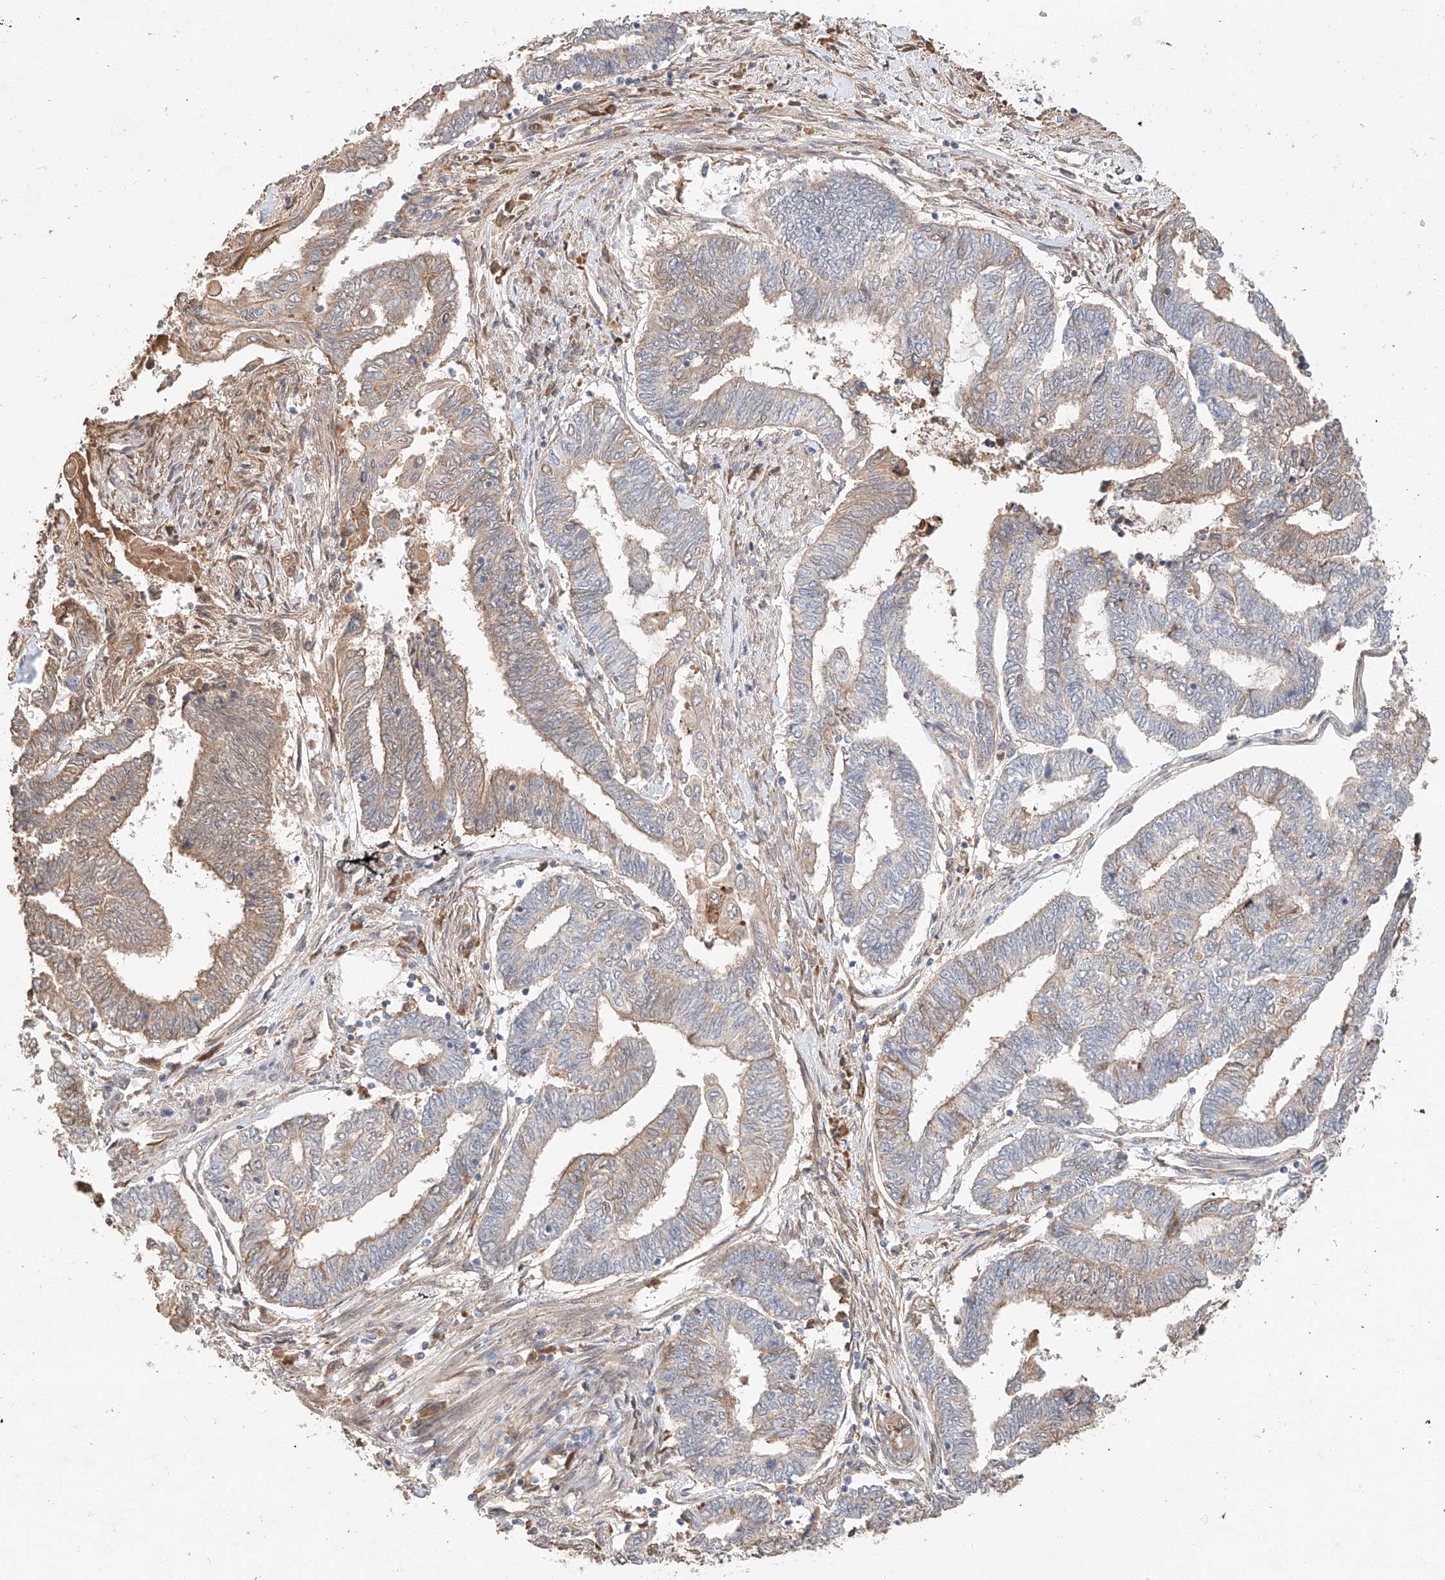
{"staining": {"intensity": "weak", "quantity": "<25%", "location": "cytoplasmic/membranous"}, "tissue": "endometrial cancer", "cell_type": "Tumor cells", "image_type": "cancer", "snomed": [{"axis": "morphology", "description": "Adenocarcinoma, NOS"}, {"axis": "topography", "description": "Uterus"}, {"axis": "topography", "description": "Endometrium"}], "caption": "High power microscopy photomicrograph of an immunohistochemistry micrograph of adenocarcinoma (endometrial), revealing no significant positivity in tumor cells.", "gene": "SUSD6", "patient": {"sex": "female", "age": 70}}